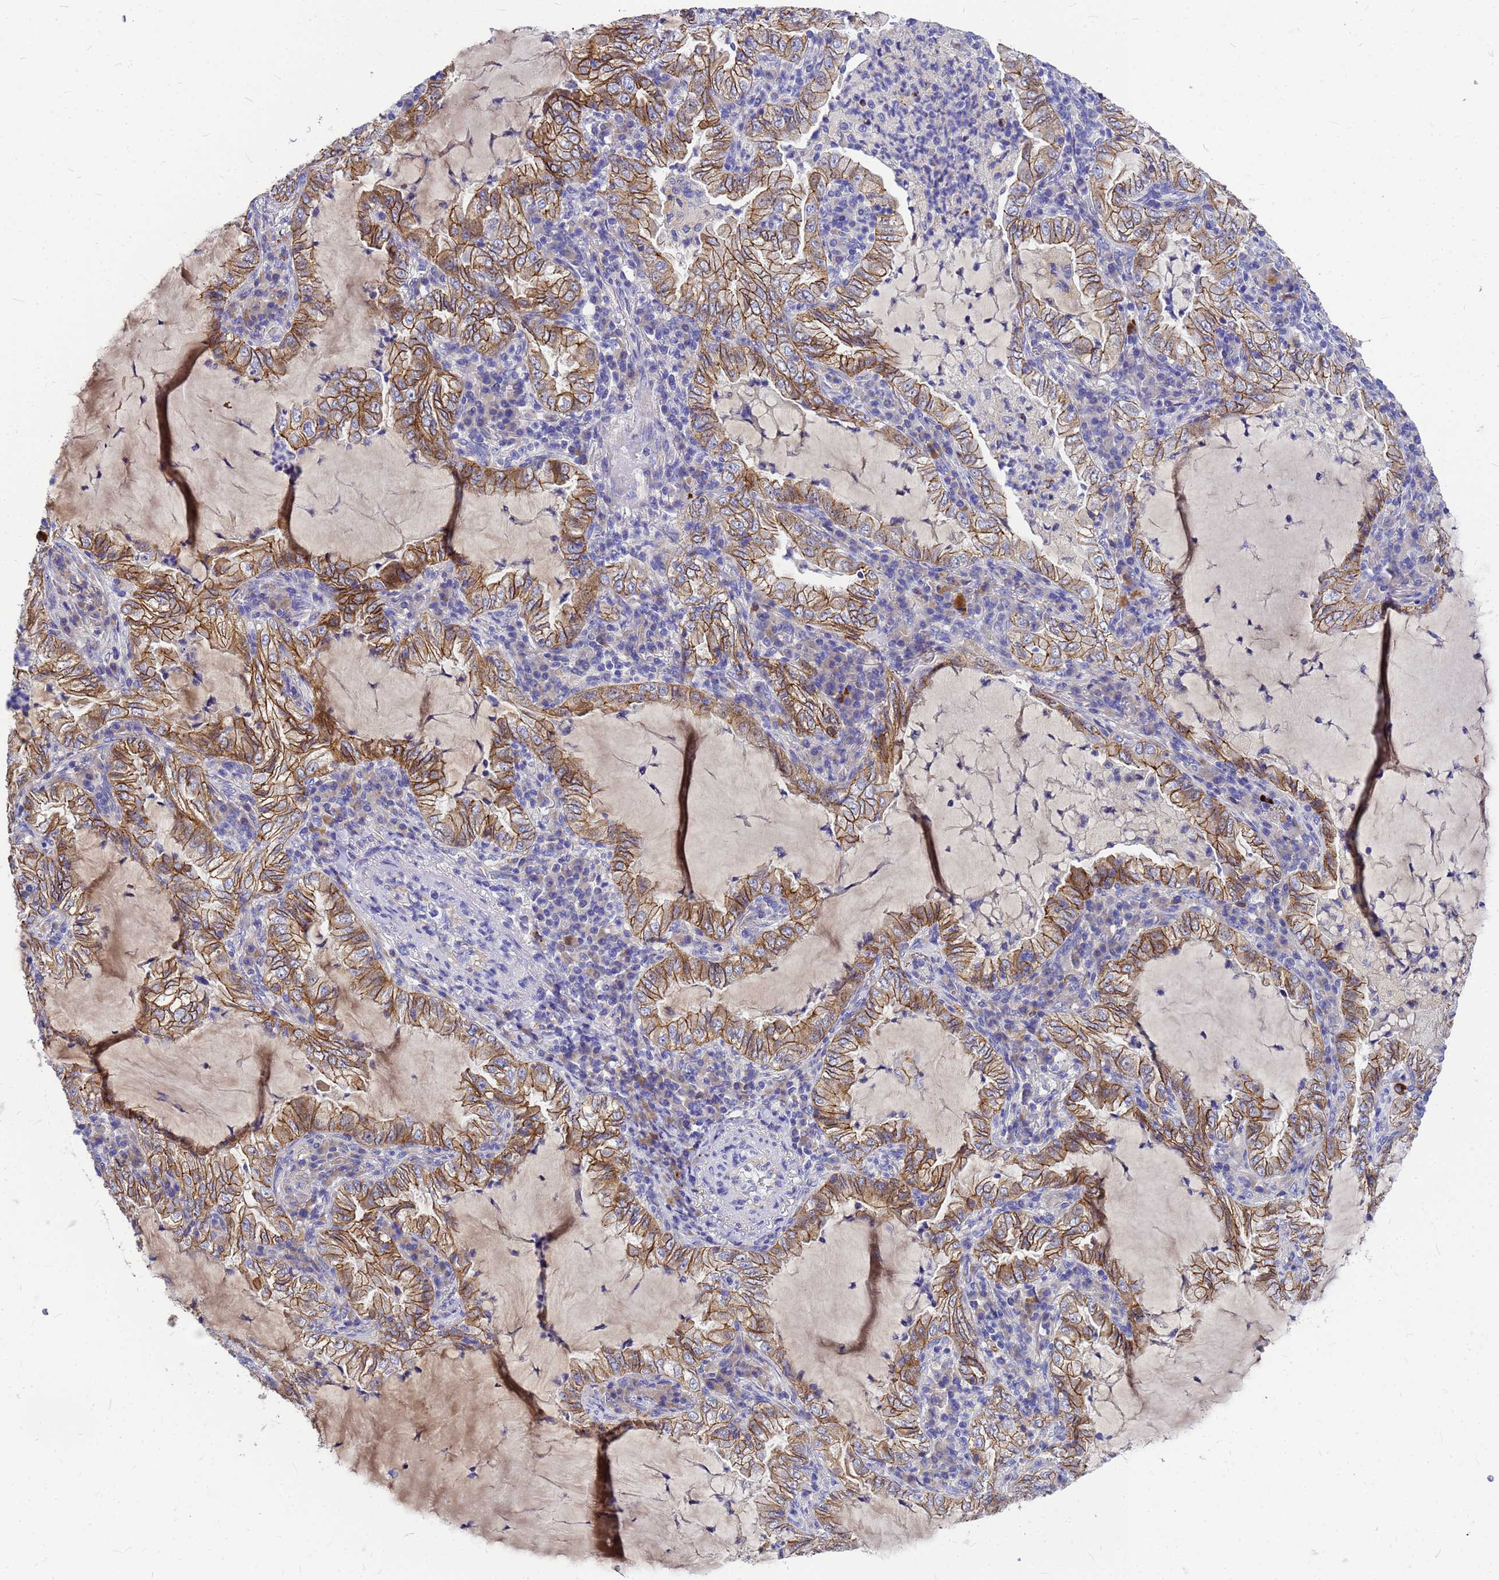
{"staining": {"intensity": "moderate", "quantity": ">75%", "location": "cytoplasmic/membranous"}, "tissue": "lung cancer", "cell_type": "Tumor cells", "image_type": "cancer", "snomed": [{"axis": "morphology", "description": "Adenocarcinoma, NOS"}, {"axis": "topography", "description": "Lung"}], "caption": "High-magnification brightfield microscopy of lung cancer stained with DAB (brown) and counterstained with hematoxylin (blue). tumor cells exhibit moderate cytoplasmic/membranous staining is seen in approximately>75% of cells. Using DAB (brown) and hematoxylin (blue) stains, captured at high magnification using brightfield microscopy.", "gene": "FBXW5", "patient": {"sex": "female", "age": 73}}